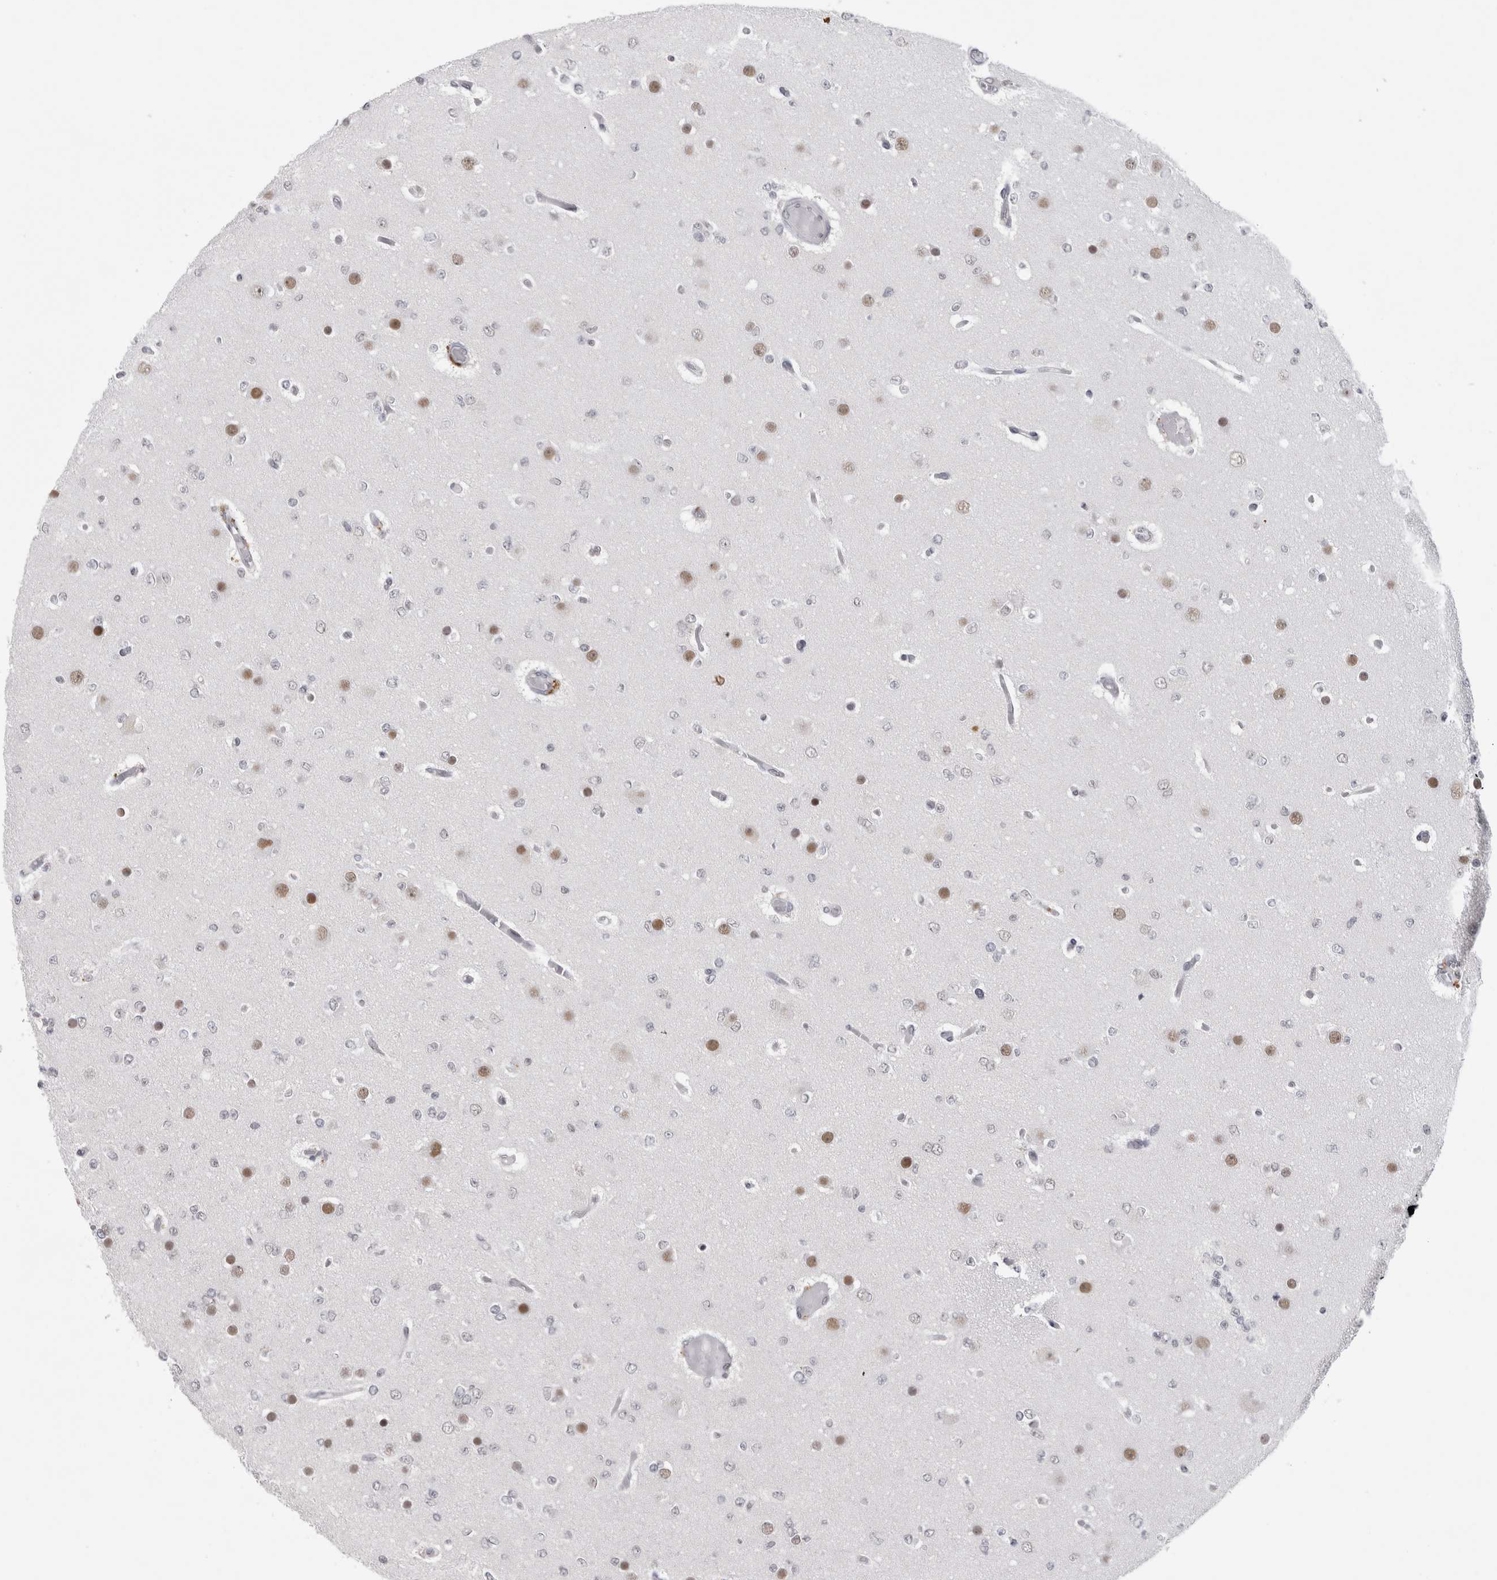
{"staining": {"intensity": "moderate", "quantity": "<25%", "location": "nuclear"}, "tissue": "glioma", "cell_type": "Tumor cells", "image_type": "cancer", "snomed": [{"axis": "morphology", "description": "Glioma, malignant, Low grade"}, {"axis": "topography", "description": "Brain"}], "caption": "DAB (3,3'-diaminobenzidine) immunohistochemical staining of human malignant low-grade glioma displays moderate nuclear protein expression in approximately <25% of tumor cells. The protein of interest is stained brown, and the nuclei are stained in blue (DAB IHC with brightfield microscopy, high magnification).", "gene": "PSMB2", "patient": {"sex": "female", "age": 22}}